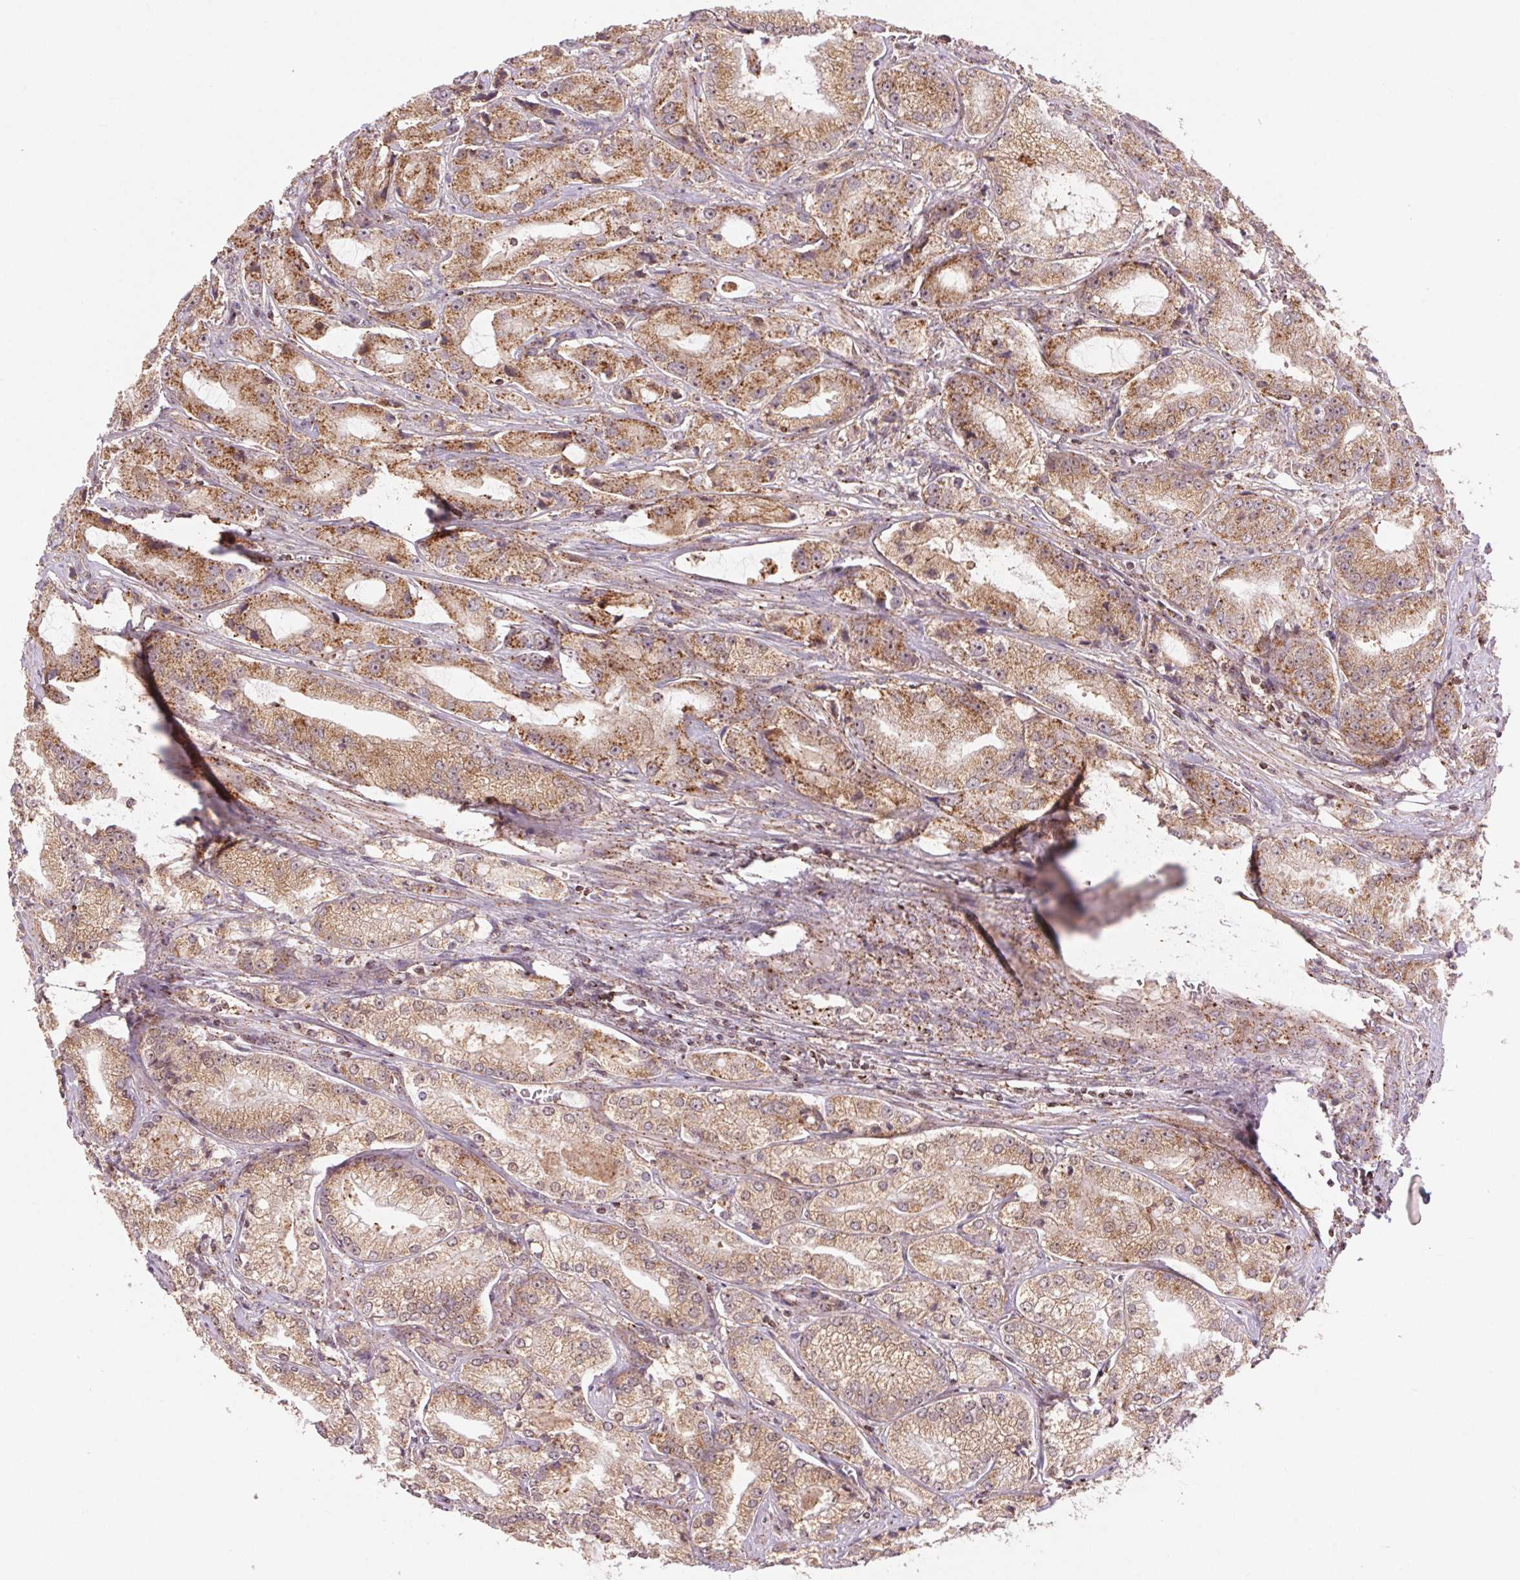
{"staining": {"intensity": "moderate", "quantity": ">75%", "location": "cytoplasmic/membranous"}, "tissue": "prostate cancer", "cell_type": "Tumor cells", "image_type": "cancer", "snomed": [{"axis": "morphology", "description": "Adenocarcinoma, High grade"}, {"axis": "topography", "description": "Prostate"}], "caption": "Immunohistochemistry histopathology image of human prostate adenocarcinoma (high-grade) stained for a protein (brown), which exhibits medium levels of moderate cytoplasmic/membranous expression in about >75% of tumor cells.", "gene": "CHMP4B", "patient": {"sex": "male", "age": 64}}